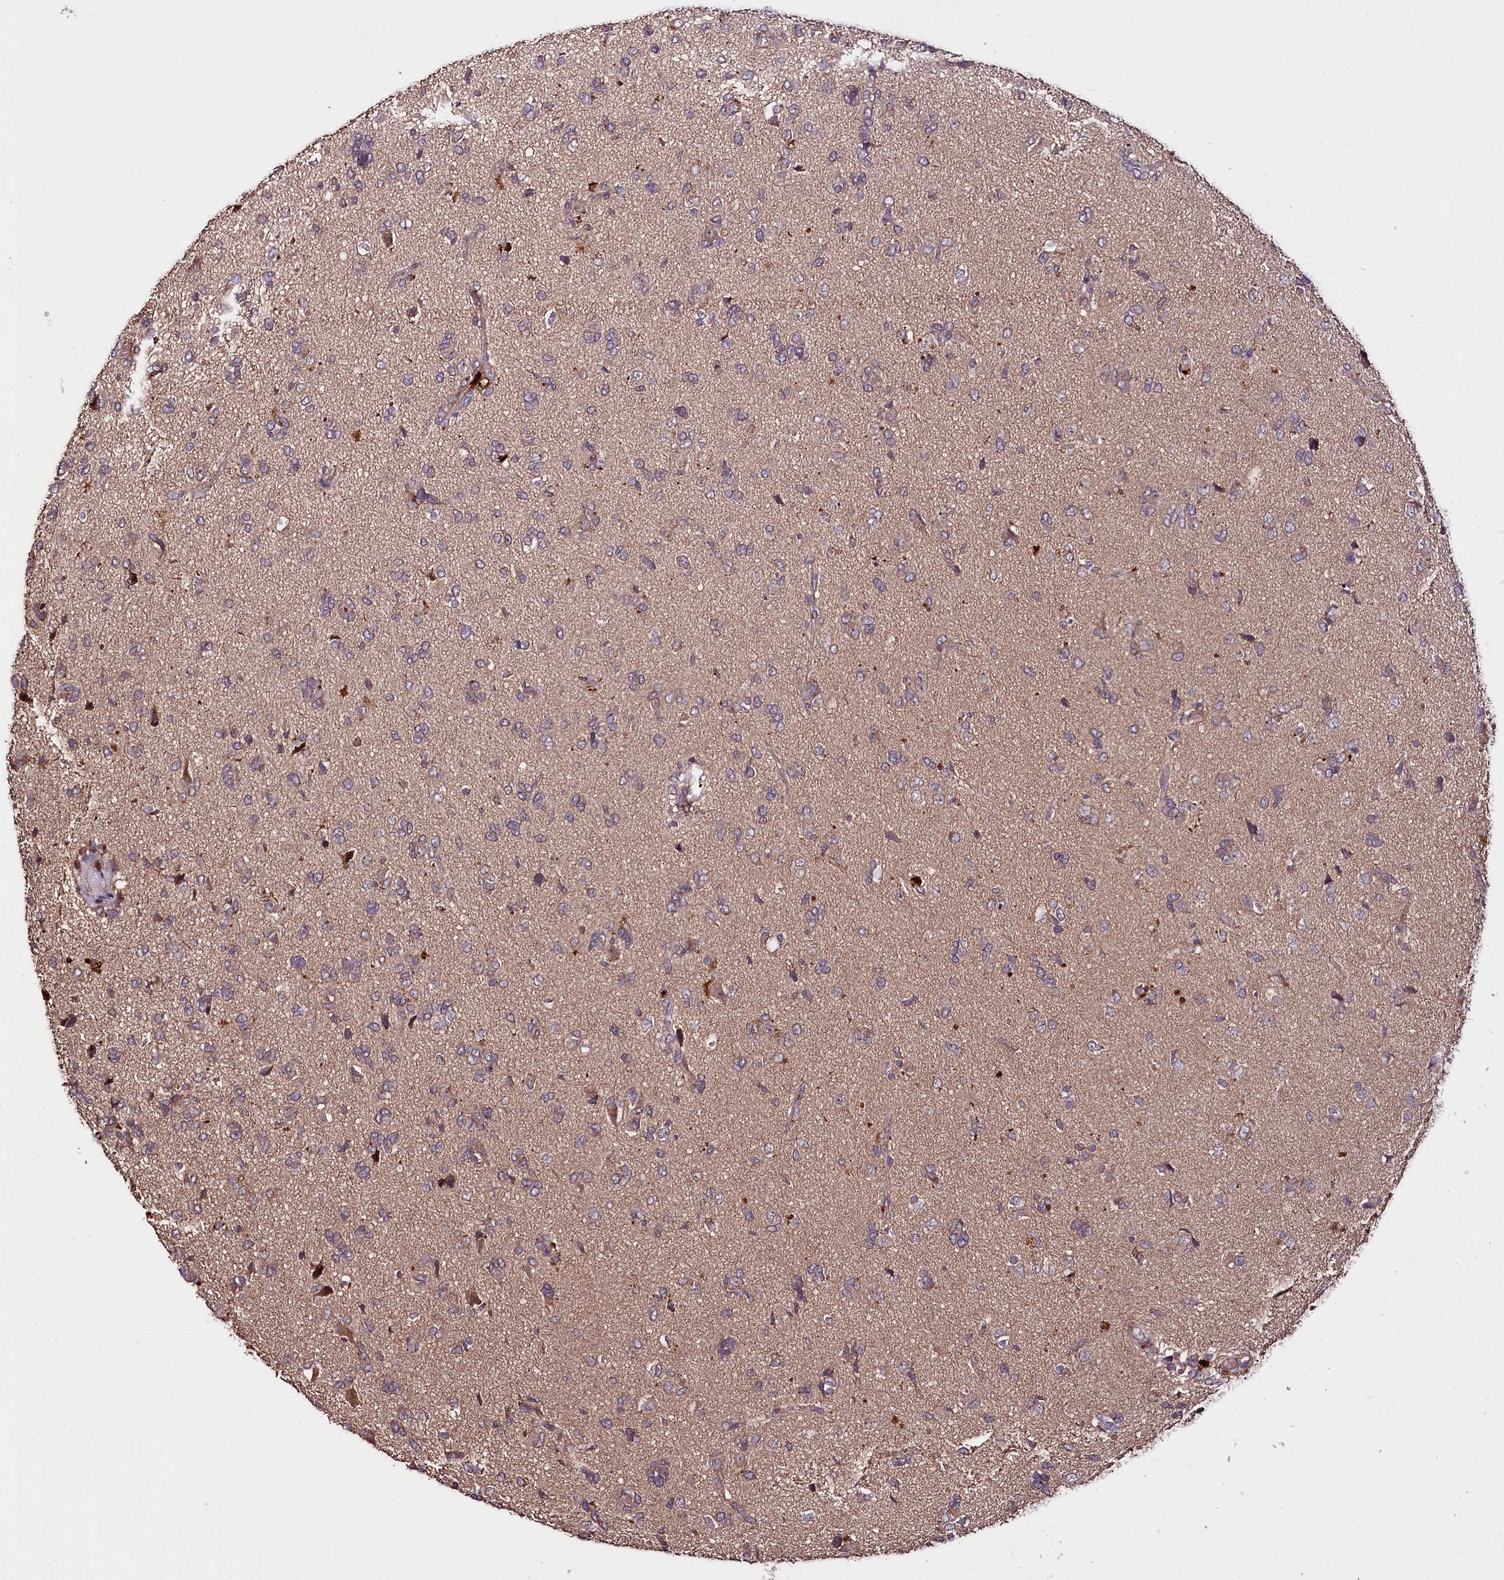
{"staining": {"intensity": "moderate", "quantity": "<25%", "location": "cytoplasmic/membranous"}, "tissue": "glioma", "cell_type": "Tumor cells", "image_type": "cancer", "snomed": [{"axis": "morphology", "description": "Glioma, malignant, High grade"}, {"axis": "topography", "description": "Brain"}], "caption": "Protein analysis of malignant glioma (high-grade) tissue exhibits moderate cytoplasmic/membranous staining in approximately <25% of tumor cells. Ihc stains the protein in brown and the nuclei are stained blue.", "gene": "TNPO3", "patient": {"sex": "female", "age": 59}}